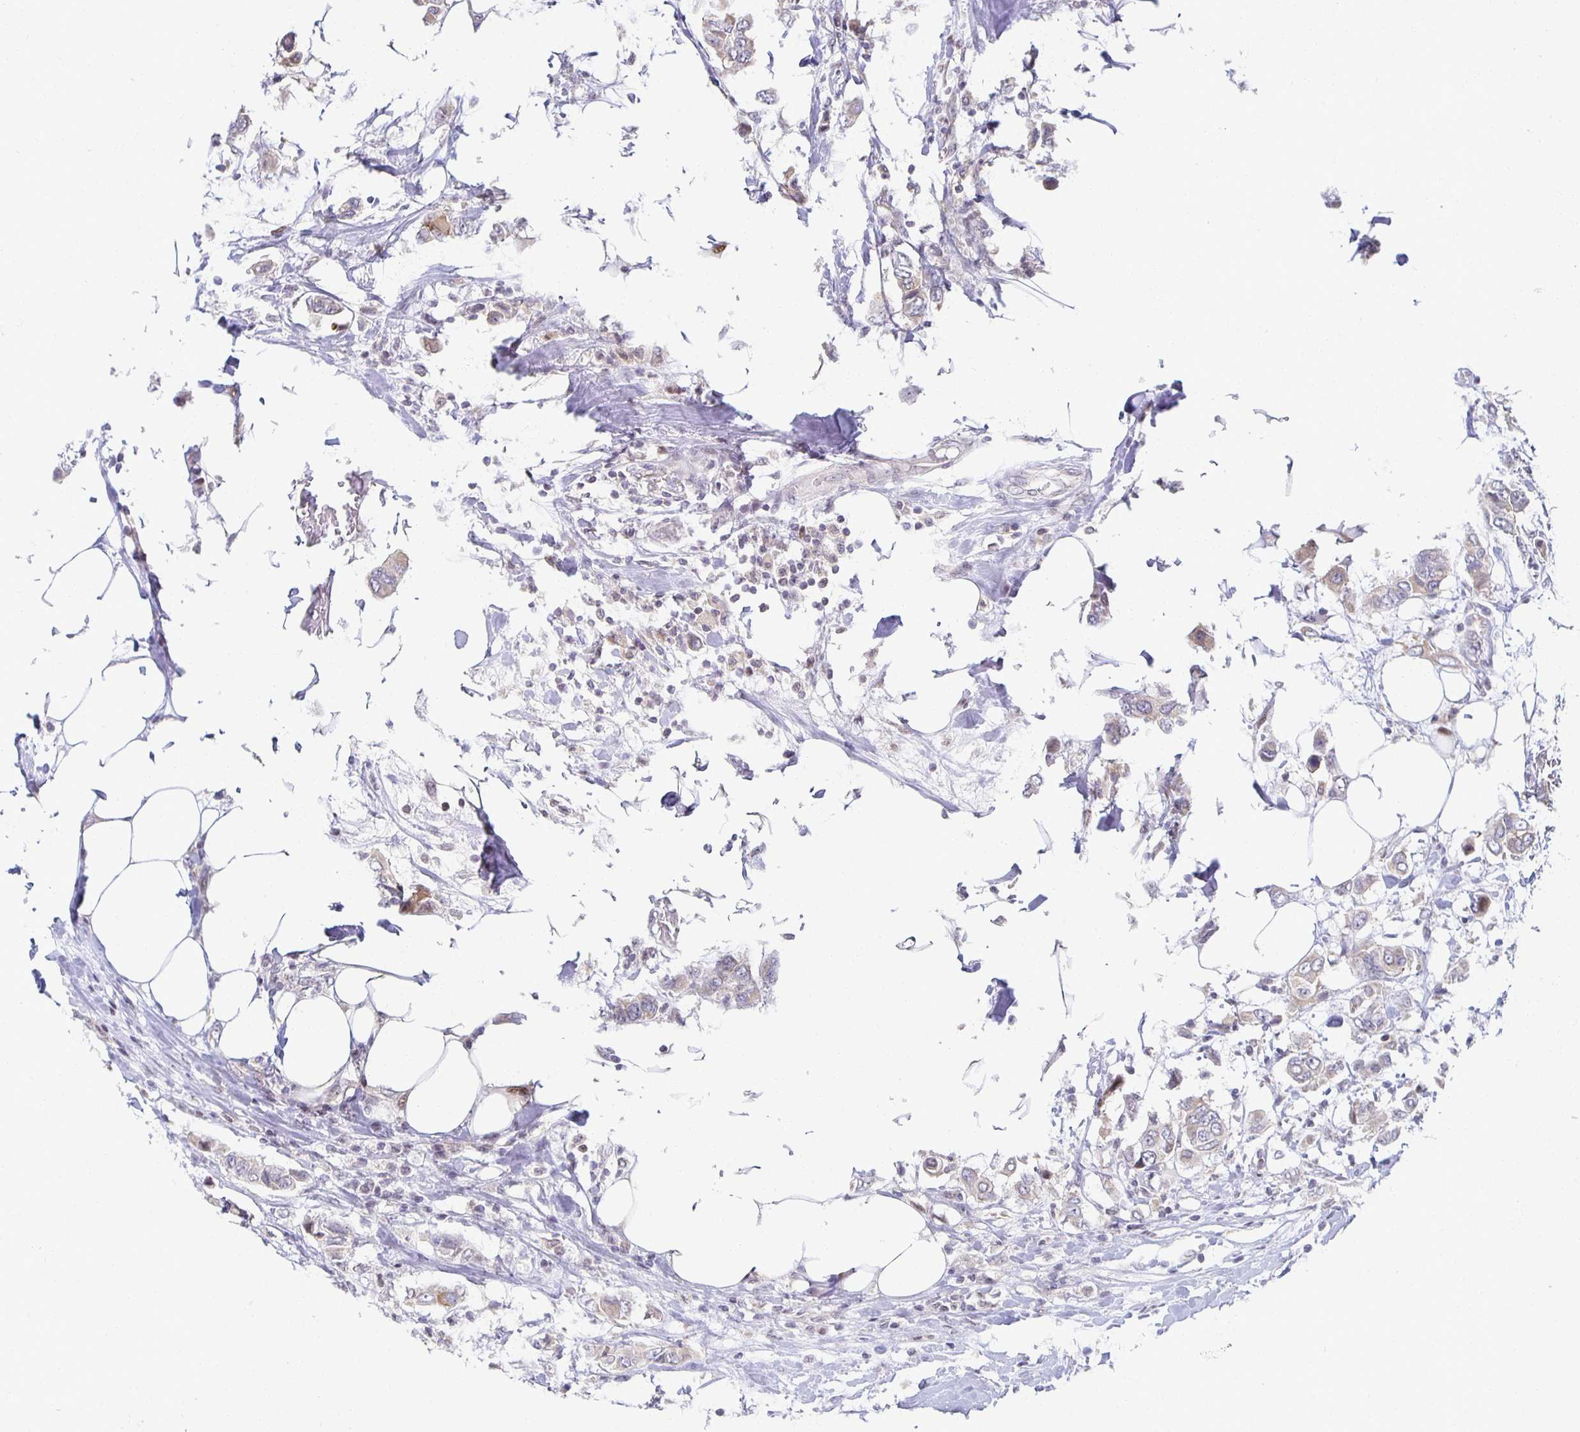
{"staining": {"intensity": "weak", "quantity": "25%-75%", "location": "cytoplasmic/membranous"}, "tissue": "breast cancer", "cell_type": "Tumor cells", "image_type": "cancer", "snomed": [{"axis": "morphology", "description": "Lobular carcinoma"}, {"axis": "topography", "description": "Breast"}], "caption": "The histopathology image shows a brown stain indicating the presence of a protein in the cytoplasmic/membranous of tumor cells in lobular carcinoma (breast). Nuclei are stained in blue.", "gene": "HCFC1R1", "patient": {"sex": "female", "age": 51}}